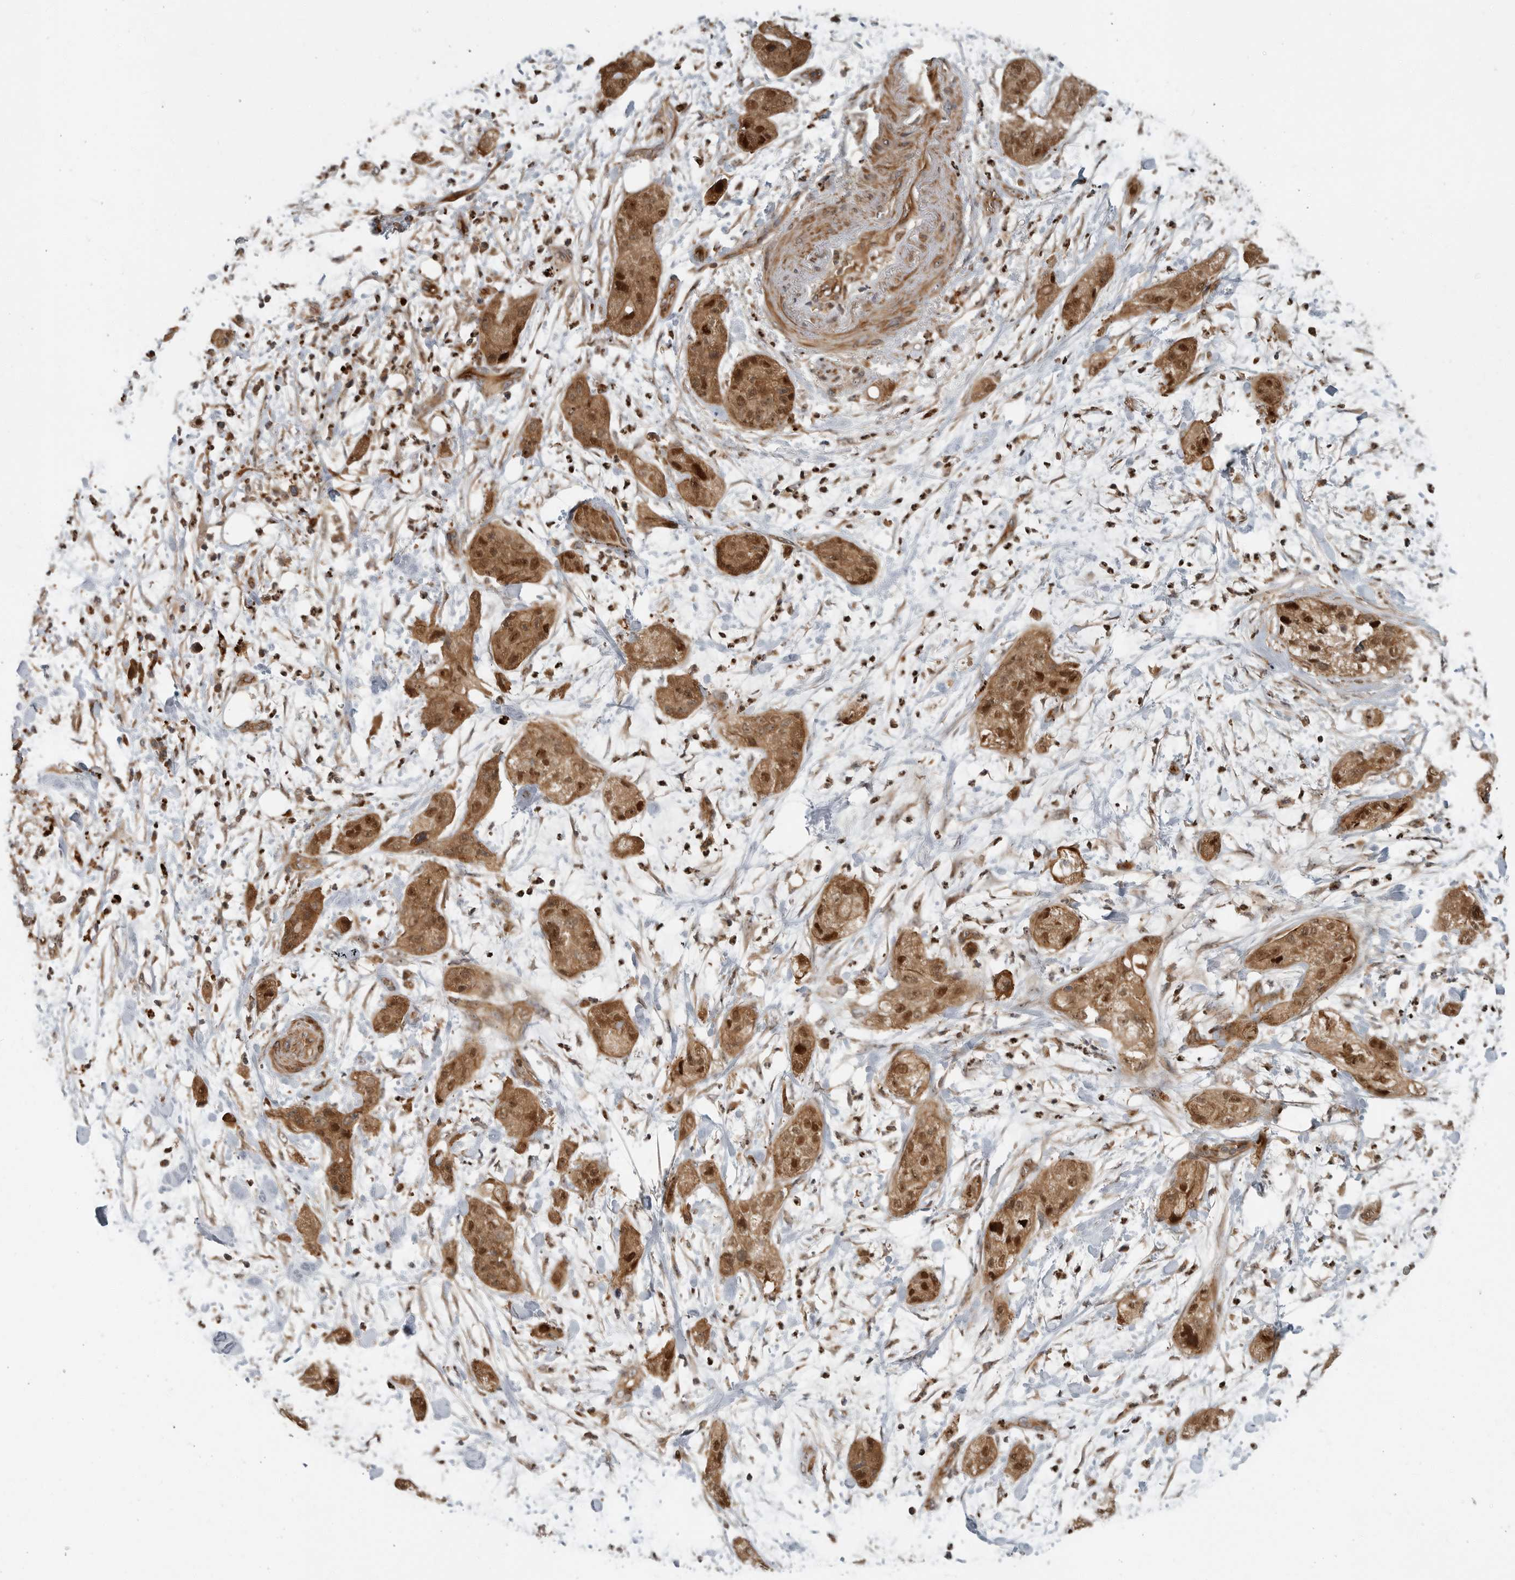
{"staining": {"intensity": "strong", "quantity": ">75%", "location": "cytoplasmic/membranous,nuclear"}, "tissue": "pancreatic cancer", "cell_type": "Tumor cells", "image_type": "cancer", "snomed": [{"axis": "morphology", "description": "Adenocarcinoma, NOS"}, {"axis": "topography", "description": "Pancreas"}], "caption": "The micrograph displays a brown stain indicating the presence of a protein in the cytoplasmic/membranous and nuclear of tumor cells in pancreatic cancer (adenocarcinoma).", "gene": "STRAP", "patient": {"sex": "female", "age": 78}}